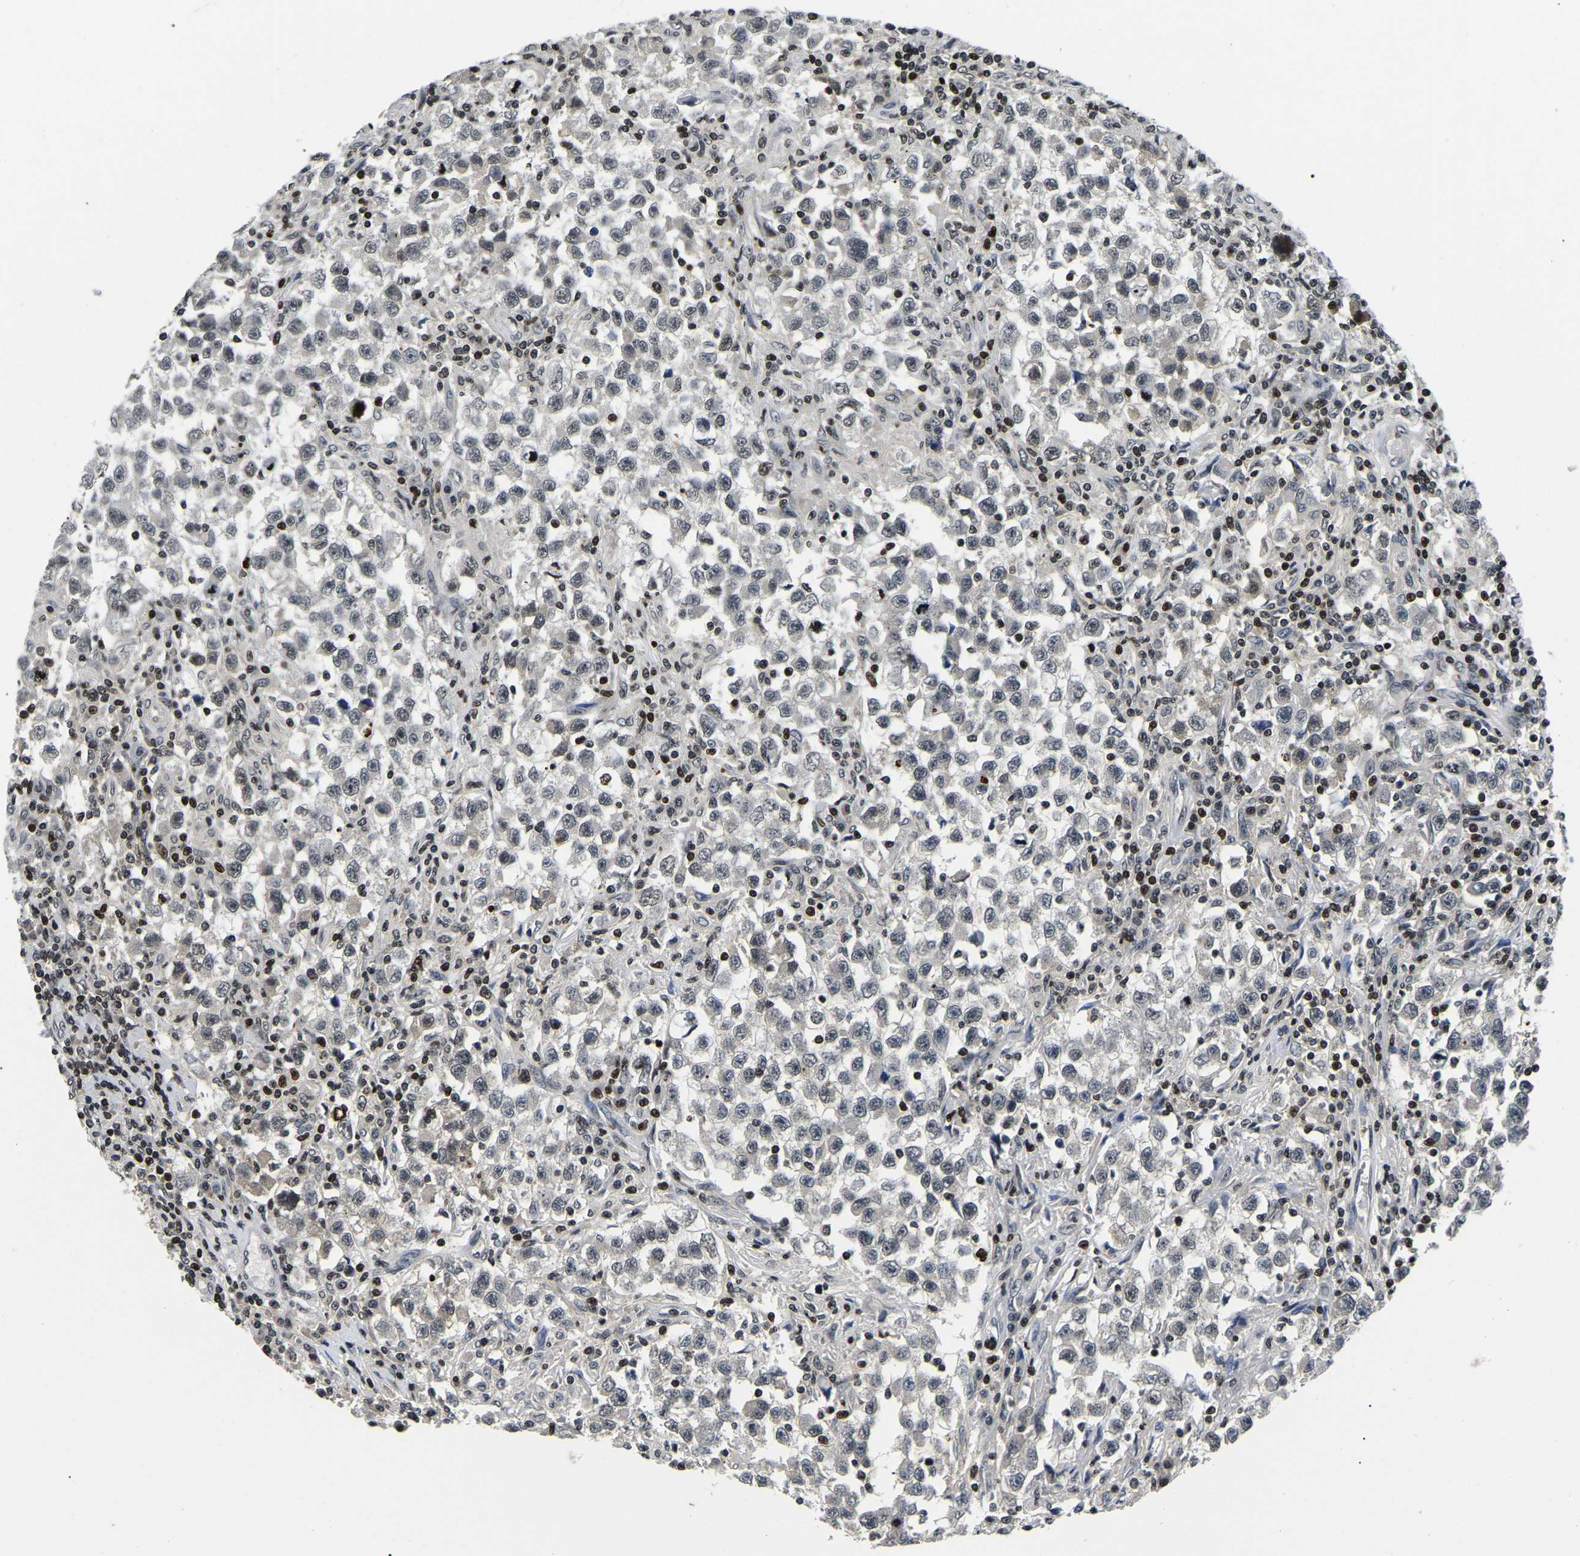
{"staining": {"intensity": "negative", "quantity": "none", "location": "none"}, "tissue": "testis cancer", "cell_type": "Tumor cells", "image_type": "cancer", "snomed": [{"axis": "morphology", "description": "Carcinoma, Embryonal, NOS"}, {"axis": "topography", "description": "Testis"}], "caption": "Immunohistochemistry (IHC) histopathology image of neoplastic tissue: human testis cancer (embryonal carcinoma) stained with DAB reveals no significant protein positivity in tumor cells.", "gene": "LRRC61", "patient": {"sex": "male", "age": 21}}